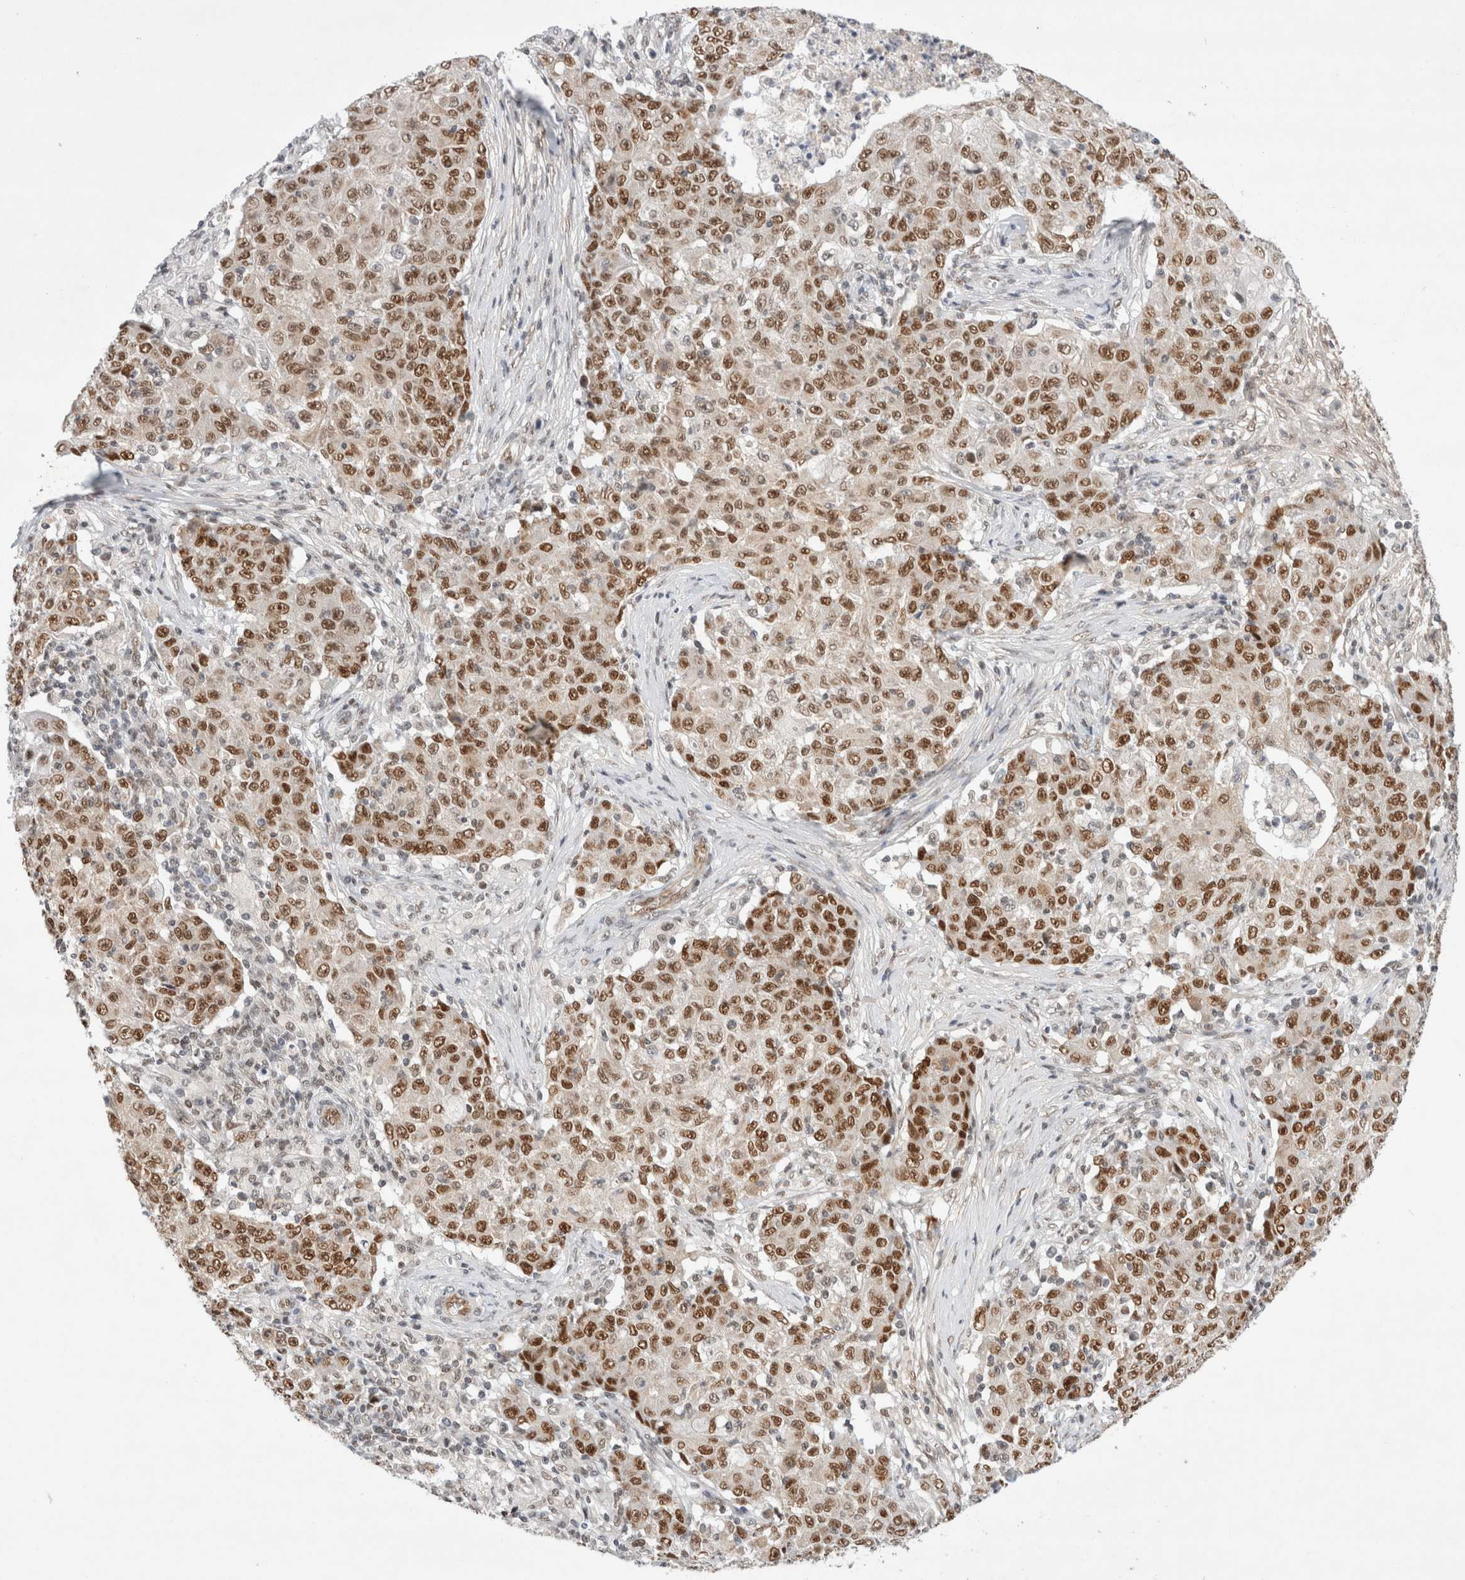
{"staining": {"intensity": "moderate", "quantity": ">75%", "location": "nuclear"}, "tissue": "ovarian cancer", "cell_type": "Tumor cells", "image_type": "cancer", "snomed": [{"axis": "morphology", "description": "Carcinoma, endometroid"}, {"axis": "topography", "description": "Ovary"}], "caption": "Protein positivity by immunohistochemistry (IHC) exhibits moderate nuclear positivity in approximately >75% of tumor cells in endometroid carcinoma (ovarian).", "gene": "GTF2I", "patient": {"sex": "female", "age": 42}}